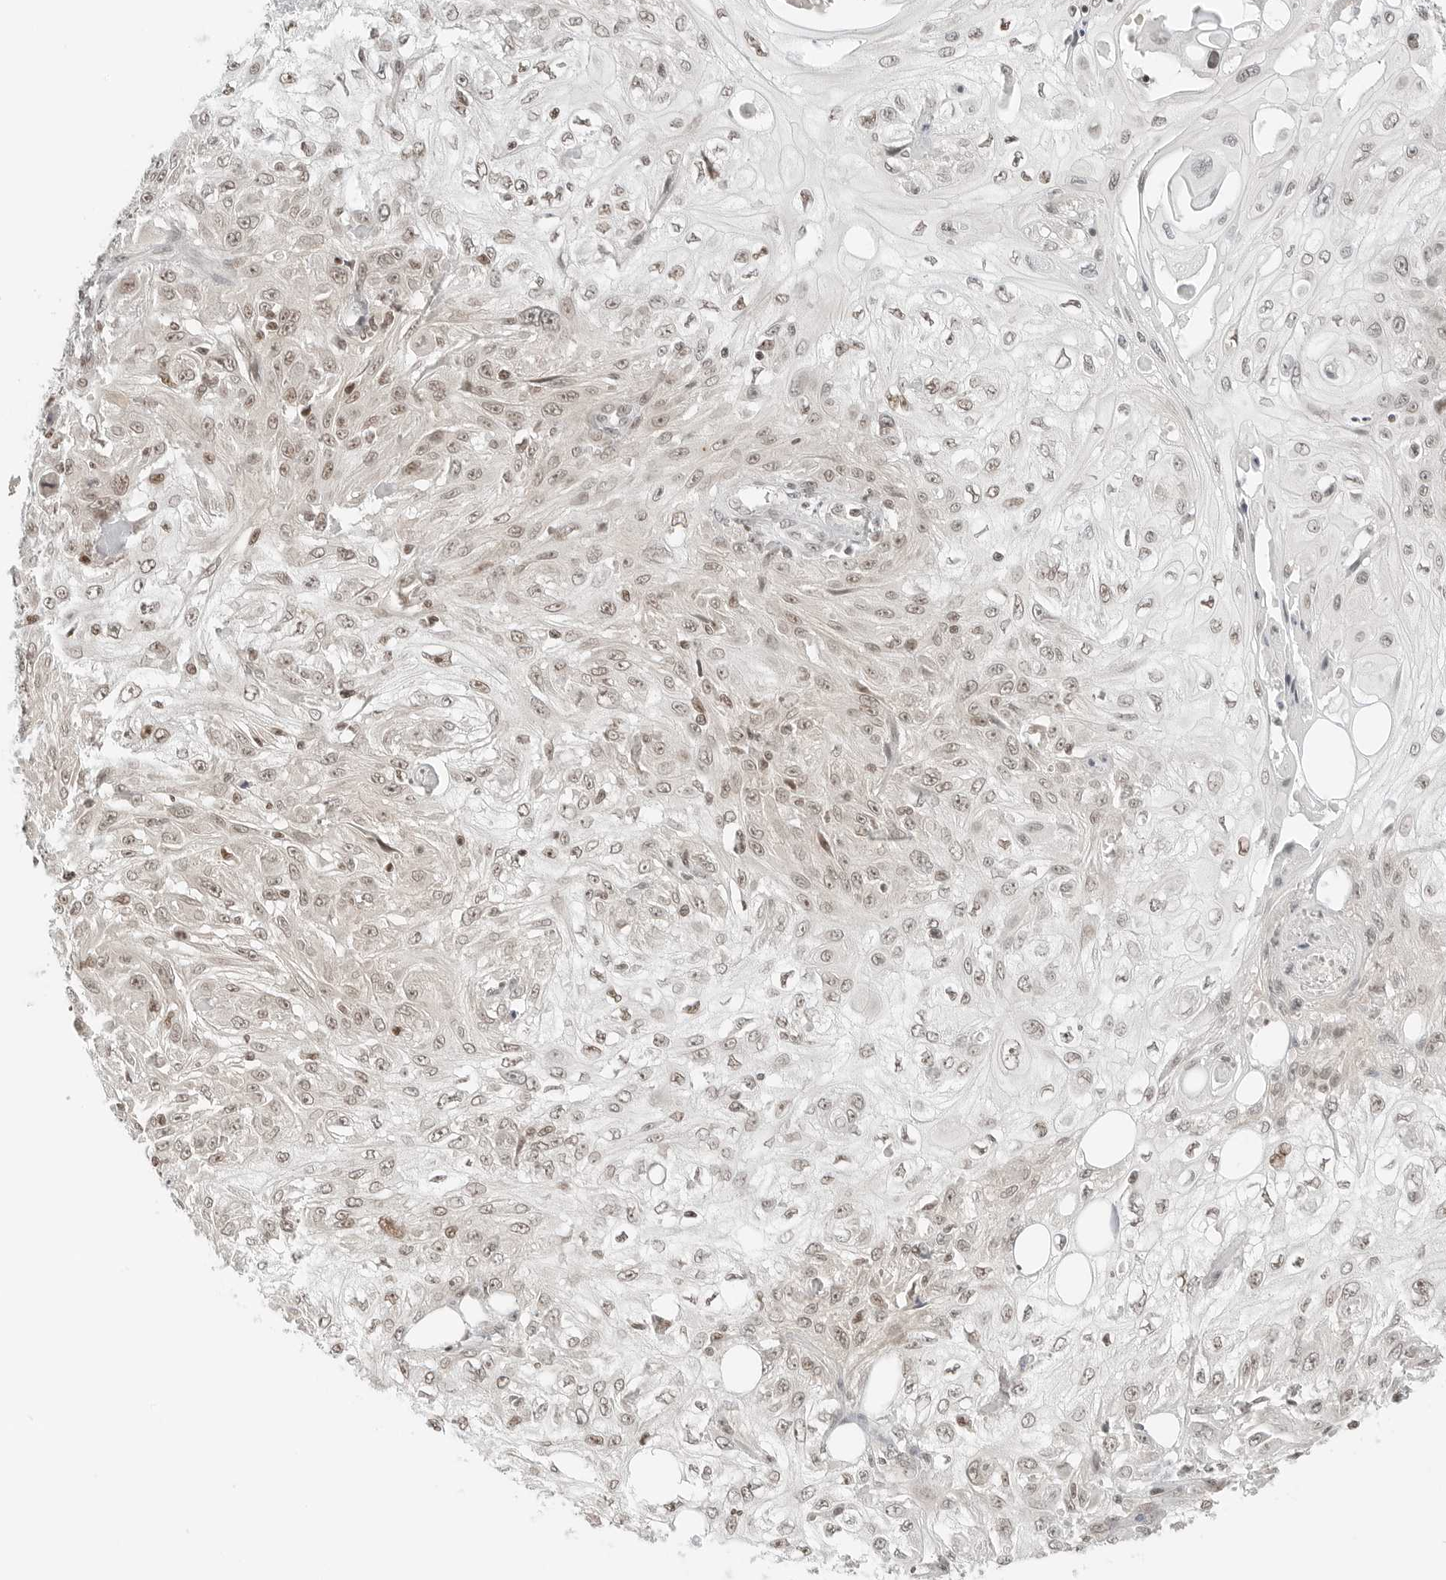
{"staining": {"intensity": "weak", "quantity": "25%-75%", "location": "nuclear"}, "tissue": "skin cancer", "cell_type": "Tumor cells", "image_type": "cancer", "snomed": [{"axis": "morphology", "description": "Squamous cell carcinoma, NOS"}, {"axis": "morphology", "description": "Squamous cell carcinoma, metastatic, NOS"}, {"axis": "topography", "description": "Skin"}, {"axis": "topography", "description": "Lymph node"}], "caption": "Immunohistochemistry (IHC) (DAB) staining of skin cancer (squamous cell carcinoma) demonstrates weak nuclear protein expression in approximately 25%-75% of tumor cells.", "gene": "CRTC2", "patient": {"sex": "male", "age": 75}}